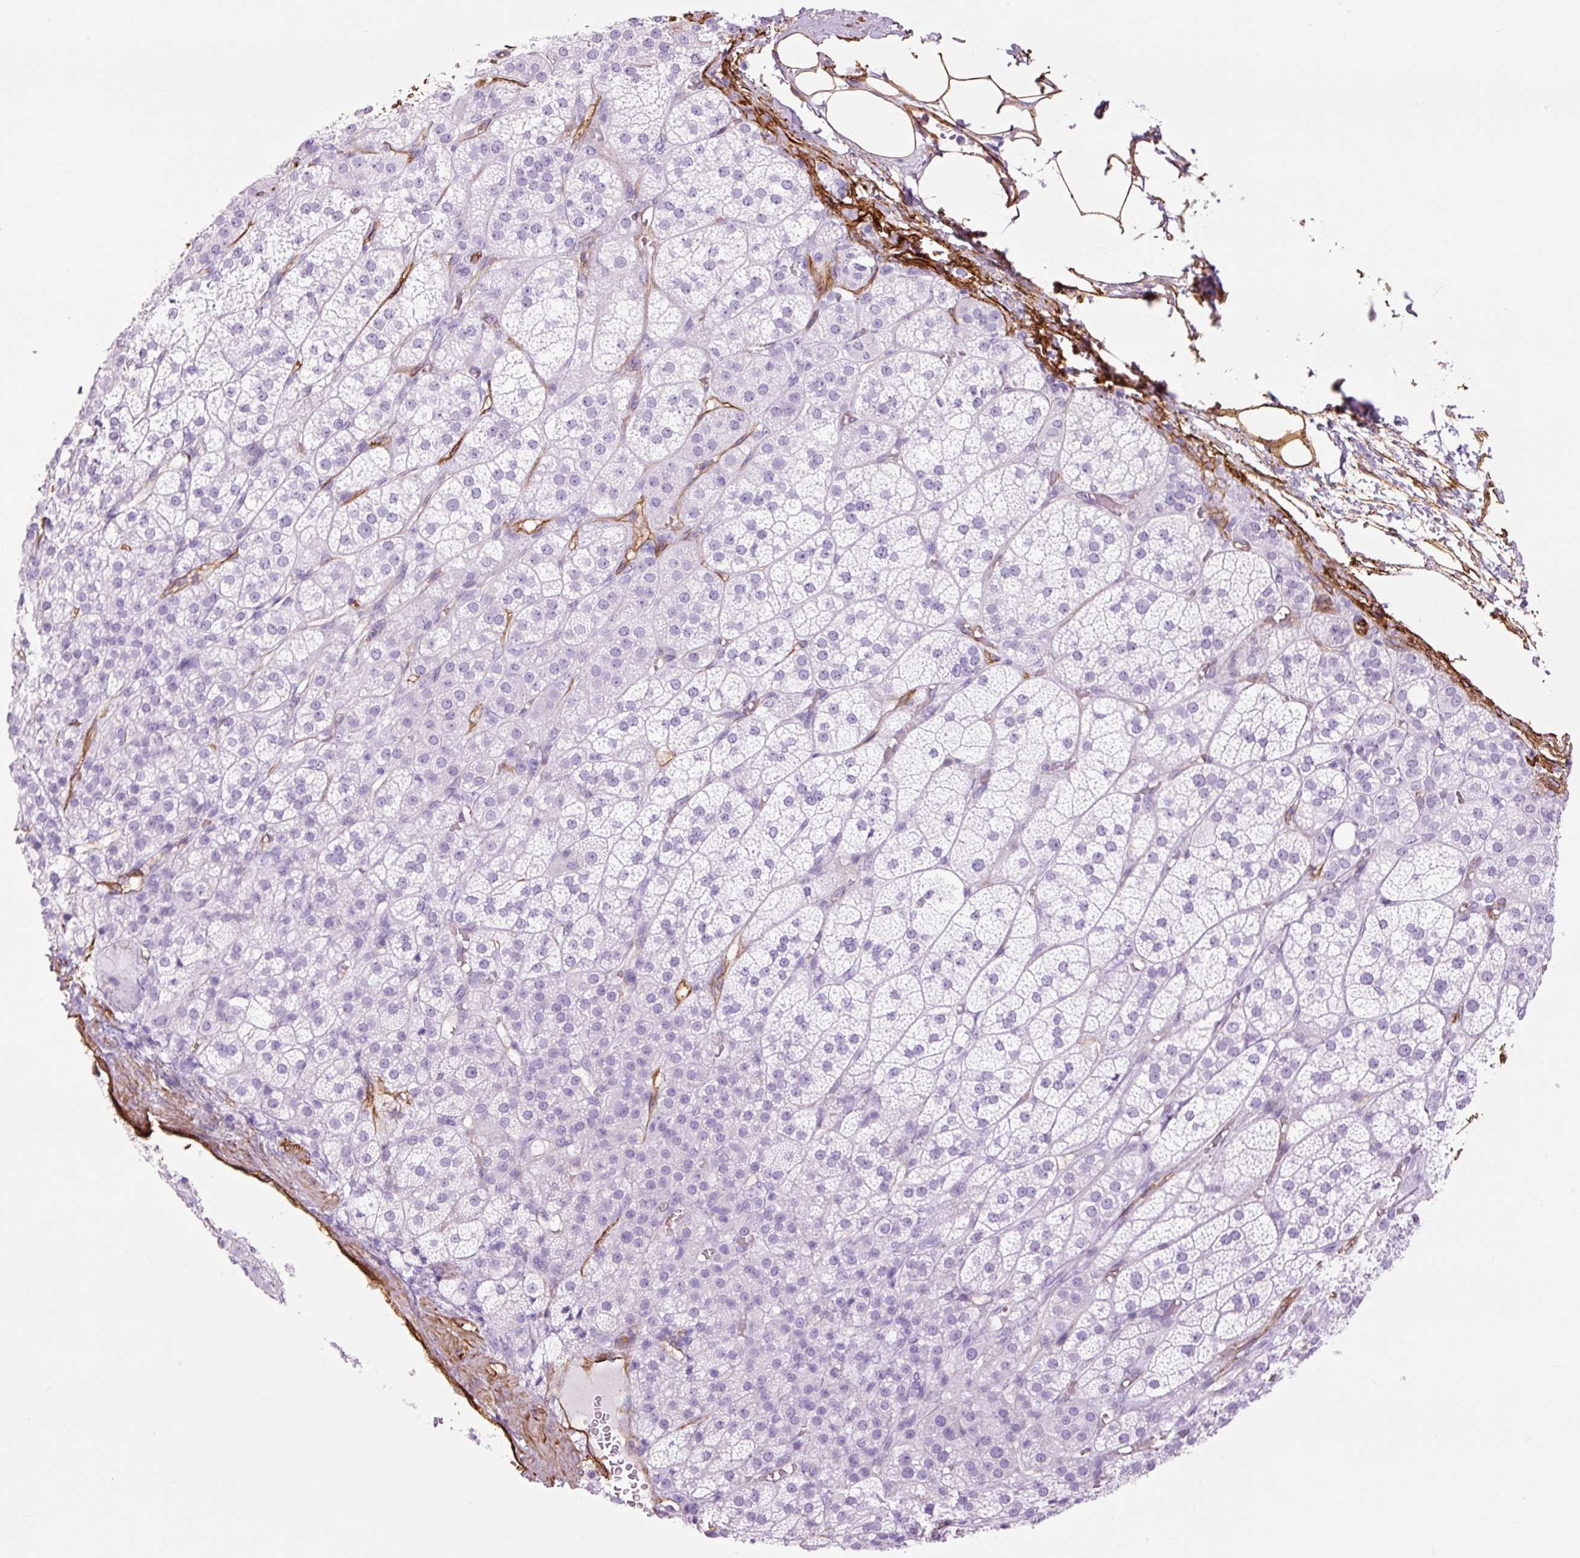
{"staining": {"intensity": "negative", "quantity": "none", "location": "none"}, "tissue": "adrenal gland", "cell_type": "Glandular cells", "image_type": "normal", "snomed": [{"axis": "morphology", "description": "Normal tissue, NOS"}, {"axis": "topography", "description": "Adrenal gland"}], "caption": "Human adrenal gland stained for a protein using IHC reveals no positivity in glandular cells.", "gene": "CAV1", "patient": {"sex": "female", "age": 60}}